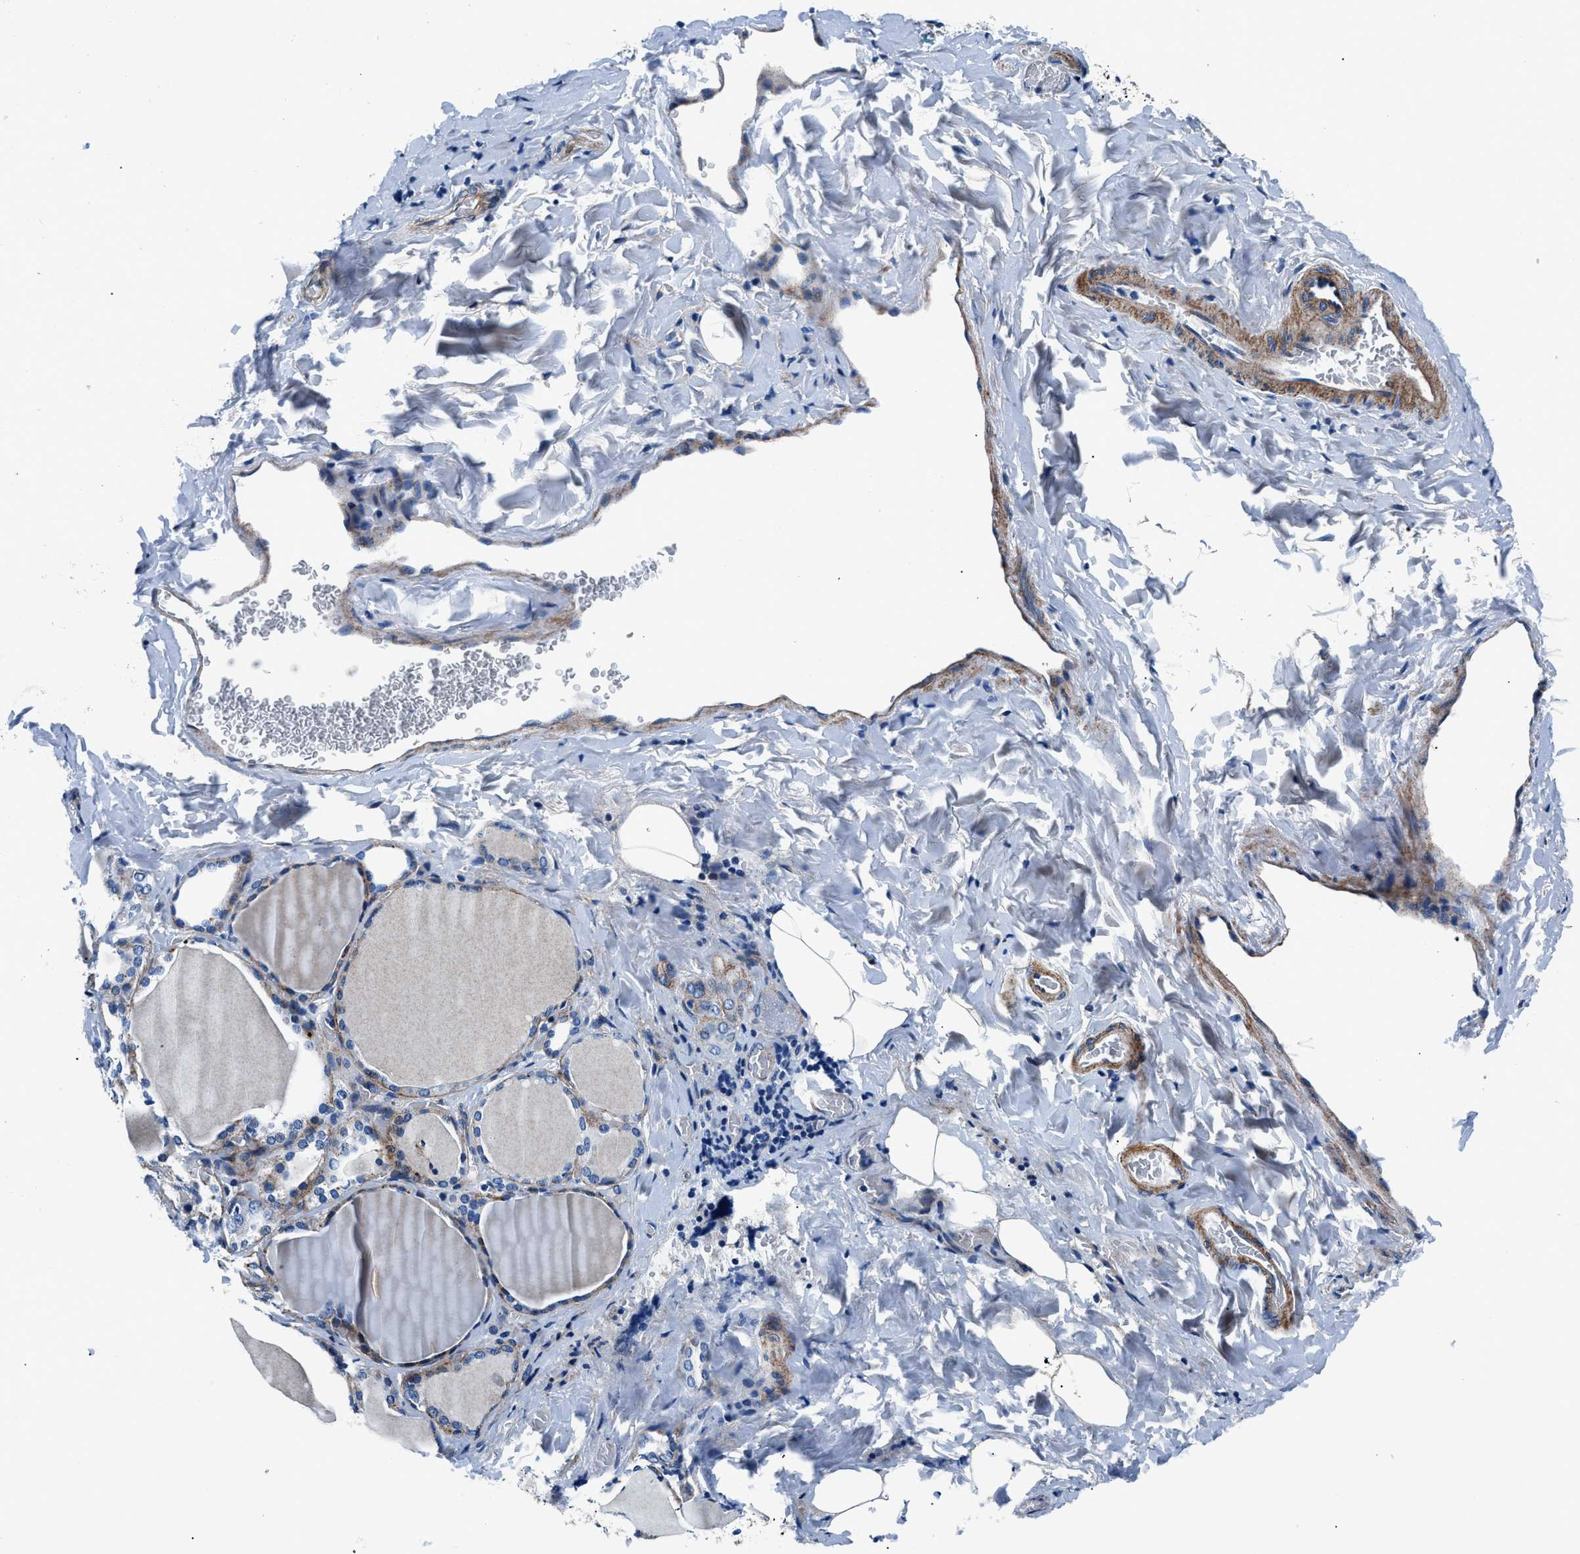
{"staining": {"intensity": "moderate", "quantity": "25%-75%", "location": "cytoplasmic/membranous"}, "tissue": "thyroid gland", "cell_type": "Glandular cells", "image_type": "normal", "snomed": [{"axis": "morphology", "description": "Normal tissue, NOS"}, {"axis": "morphology", "description": "Papillary adenocarcinoma, NOS"}, {"axis": "topography", "description": "Thyroid gland"}], "caption": "This is an image of immunohistochemistry (IHC) staining of normal thyroid gland, which shows moderate staining in the cytoplasmic/membranous of glandular cells.", "gene": "DAG1", "patient": {"sex": "female", "age": 30}}